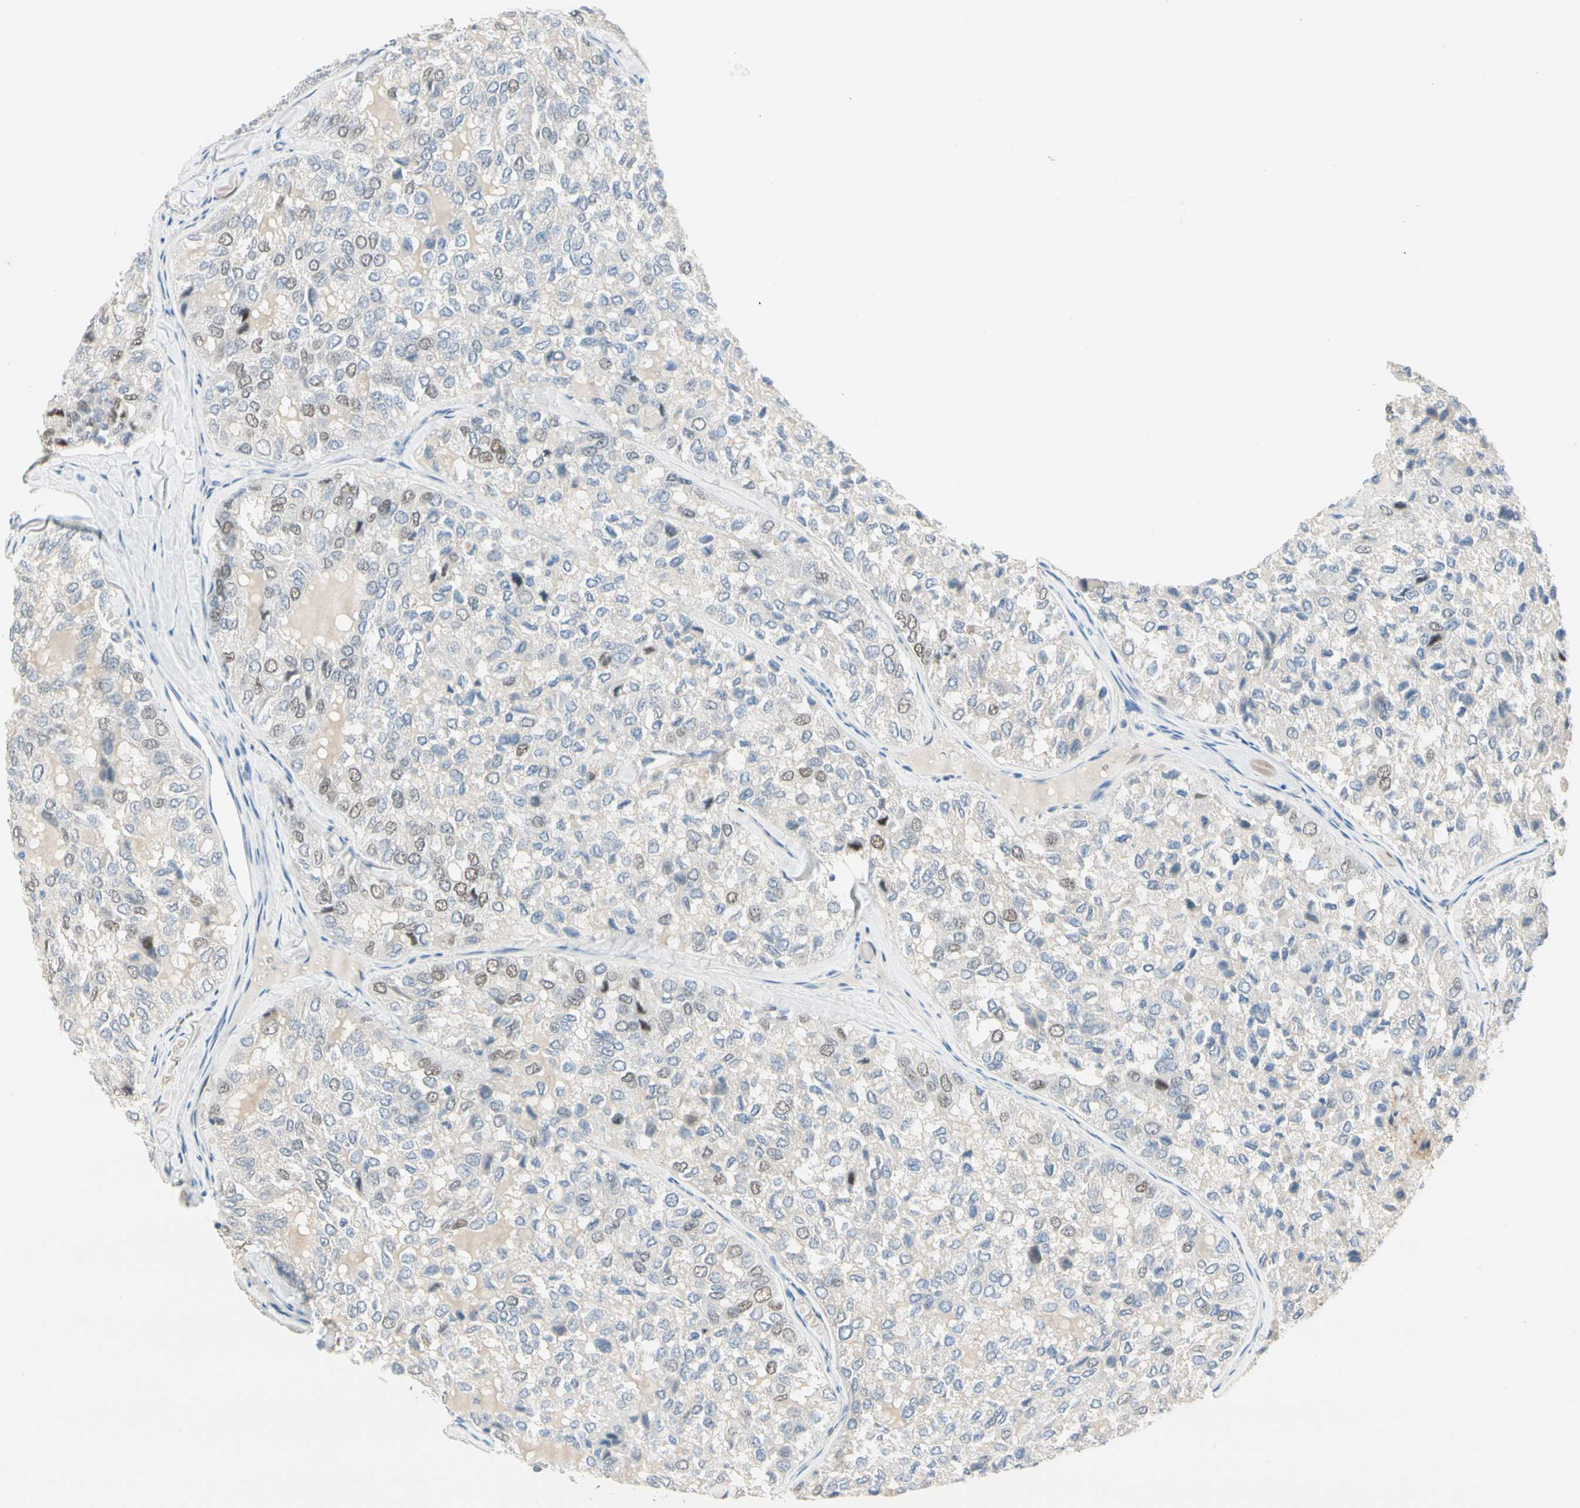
{"staining": {"intensity": "moderate", "quantity": "<25%", "location": "nuclear"}, "tissue": "thyroid cancer", "cell_type": "Tumor cells", "image_type": "cancer", "snomed": [{"axis": "morphology", "description": "Follicular adenoma carcinoma, NOS"}, {"axis": "topography", "description": "Thyroid gland"}], "caption": "Immunohistochemistry (IHC) image of human follicular adenoma carcinoma (thyroid) stained for a protein (brown), which shows low levels of moderate nuclear positivity in approximately <25% of tumor cells.", "gene": "CA1", "patient": {"sex": "male", "age": 75}}